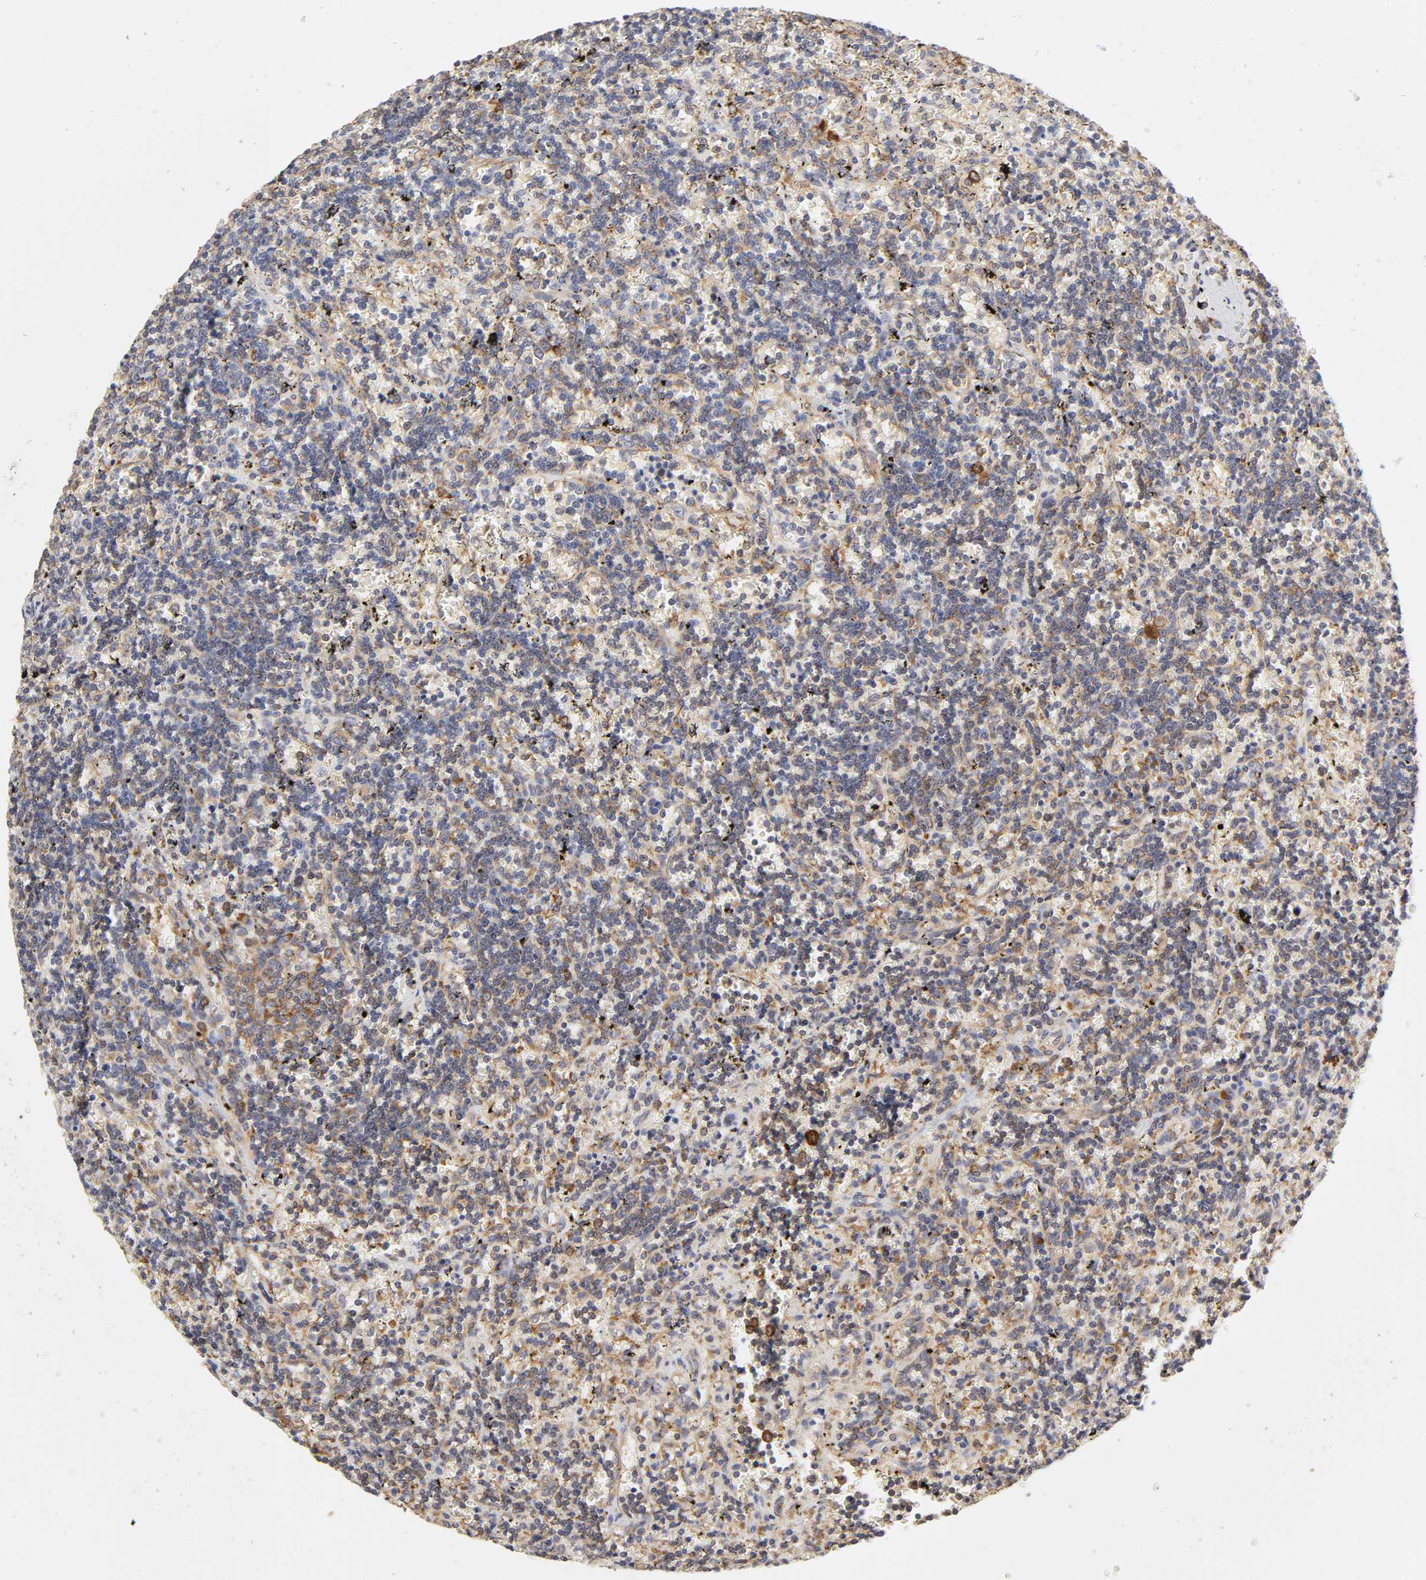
{"staining": {"intensity": "moderate", "quantity": ">75%", "location": "cytoplasmic/membranous"}, "tissue": "lymphoma", "cell_type": "Tumor cells", "image_type": "cancer", "snomed": [{"axis": "morphology", "description": "Malignant lymphoma, non-Hodgkin's type, Low grade"}, {"axis": "topography", "description": "Spleen"}], "caption": "Low-grade malignant lymphoma, non-Hodgkin's type stained with immunohistochemistry demonstrates moderate cytoplasmic/membranous staining in about >75% of tumor cells.", "gene": "RPL14", "patient": {"sex": "male", "age": 60}}